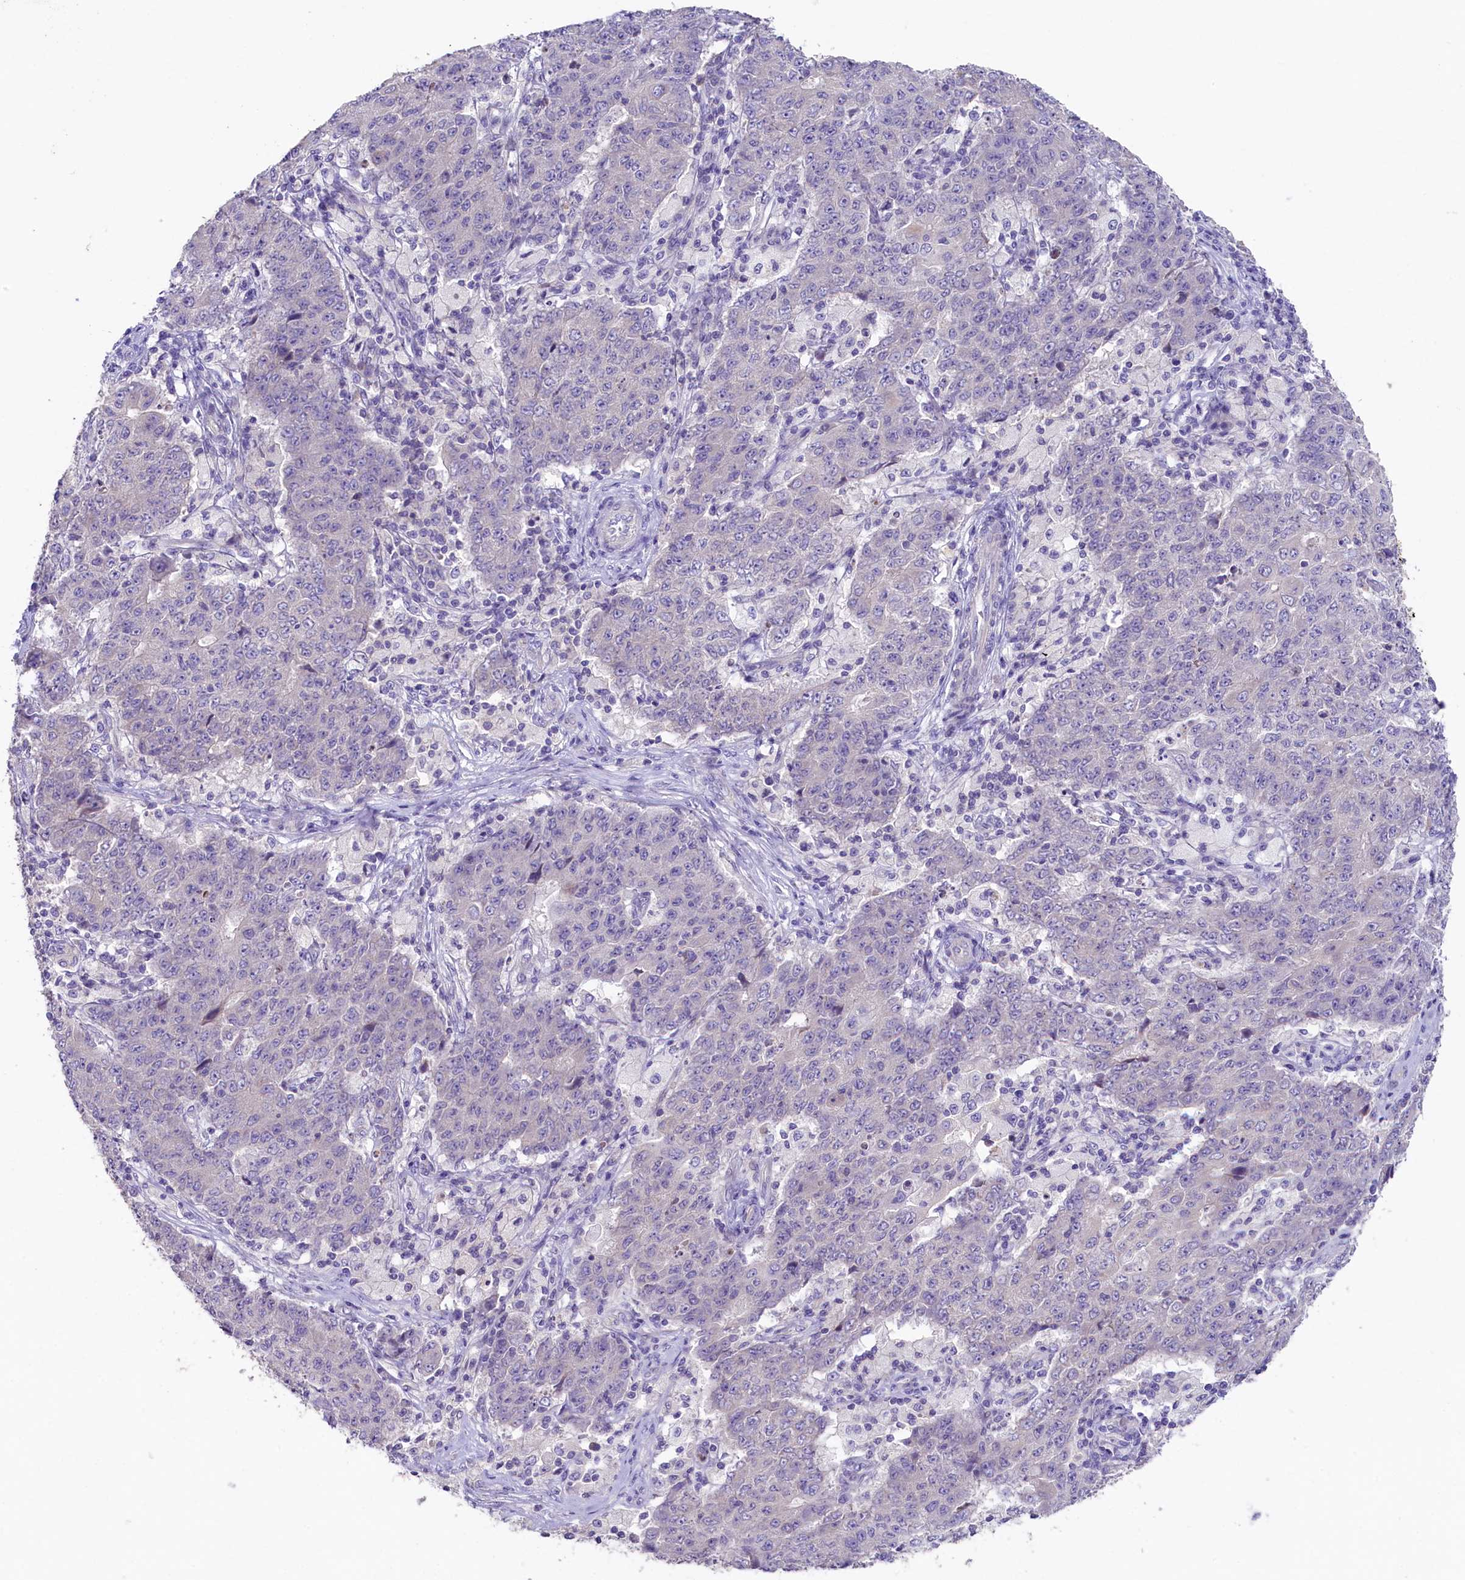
{"staining": {"intensity": "negative", "quantity": "none", "location": "none"}, "tissue": "ovarian cancer", "cell_type": "Tumor cells", "image_type": "cancer", "snomed": [{"axis": "morphology", "description": "Carcinoma, endometroid"}, {"axis": "topography", "description": "Ovary"}], "caption": "Ovarian endometroid carcinoma was stained to show a protein in brown. There is no significant positivity in tumor cells. (DAB (3,3'-diaminobenzidine) immunohistochemistry (IHC), high magnification).", "gene": "CD99L2", "patient": {"sex": "female", "age": 42}}